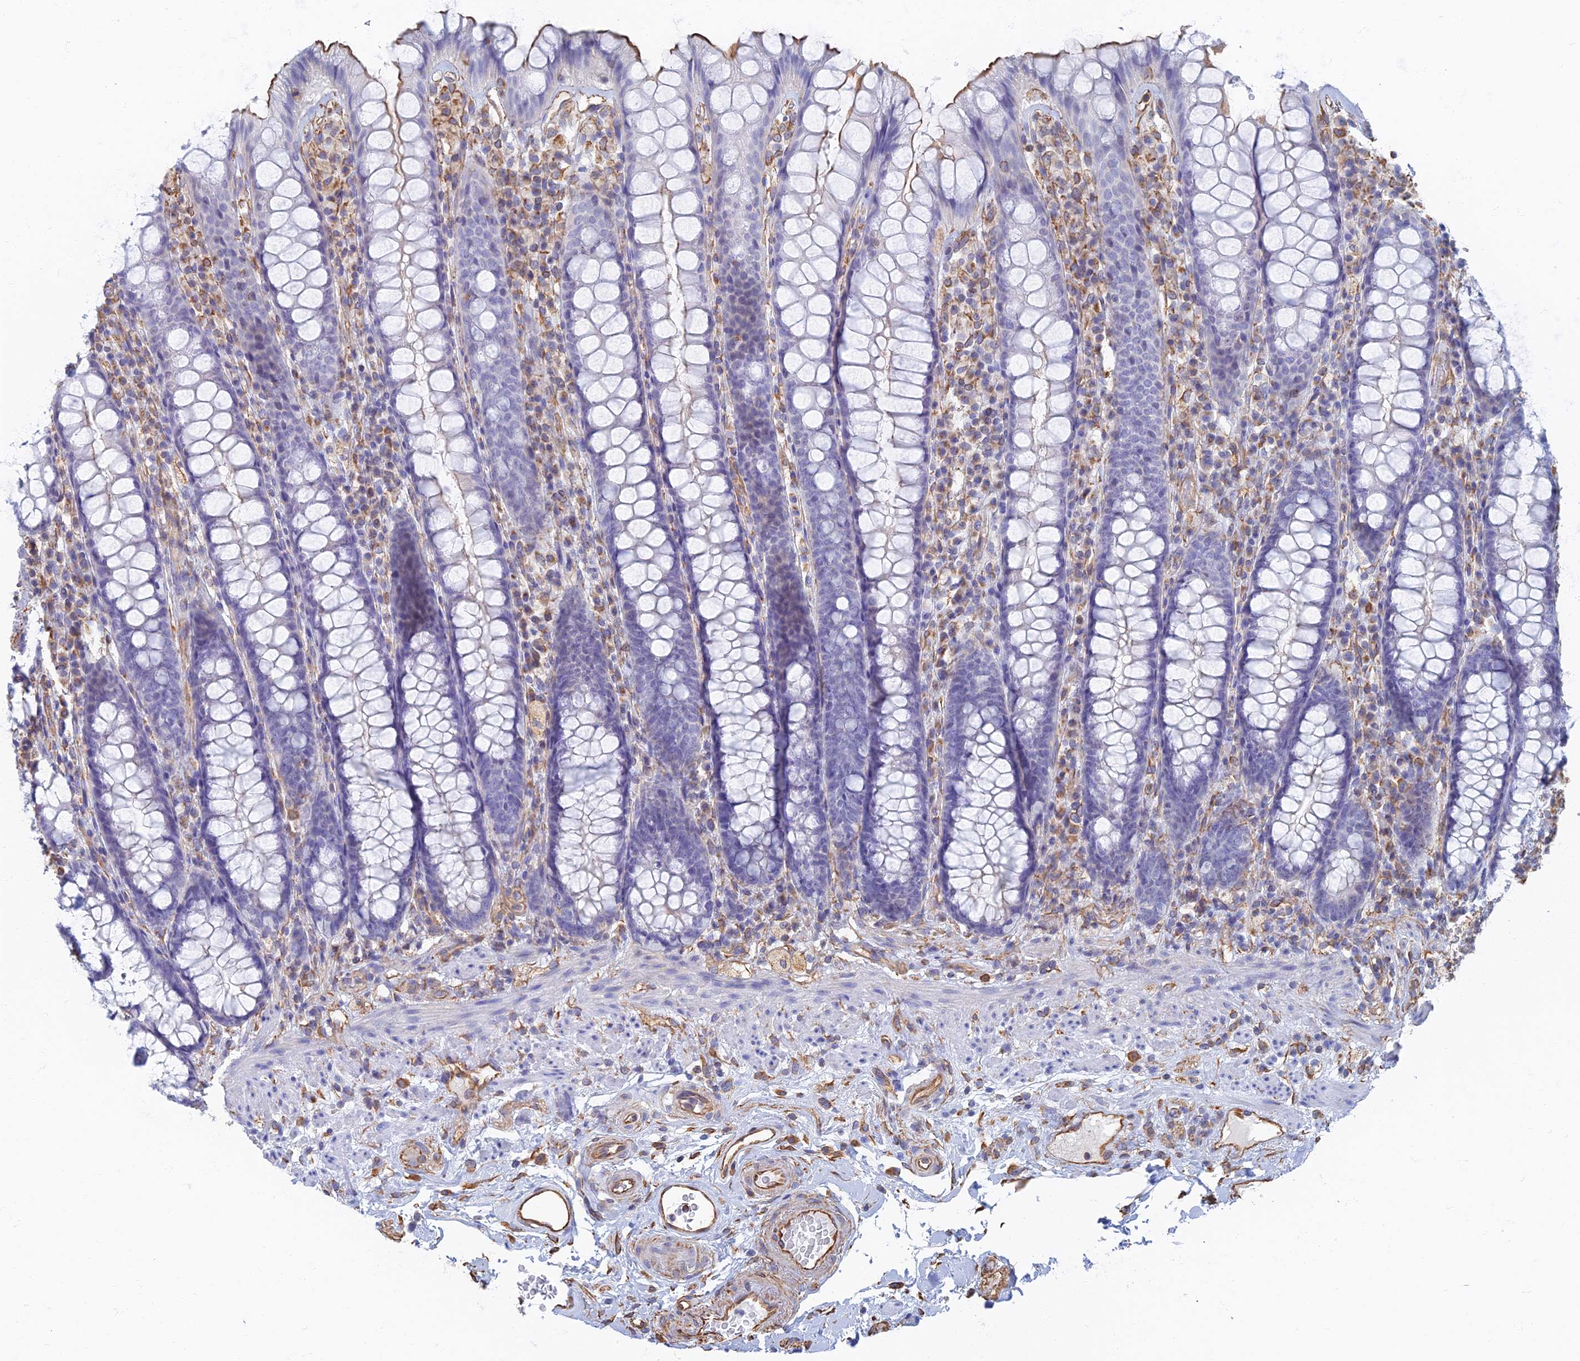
{"staining": {"intensity": "negative", "quantity": "none", "location": "none"}, "tissue": "rectum", "cell_type": "Glandular cells", "image_type": "normal", "snomed": [{"axis": "morphology", "description": "Normal tissue, NOS"}, {"axis": "topography", "description": "Rectum"}], "caption": "Immunohistochemistry micrograph of unremarkable human rectum stained for a protein (brown), which exhibits no expression in glandular cells.", "gene": "RMC1", "patient": {"sex": "male", "age": 83}}